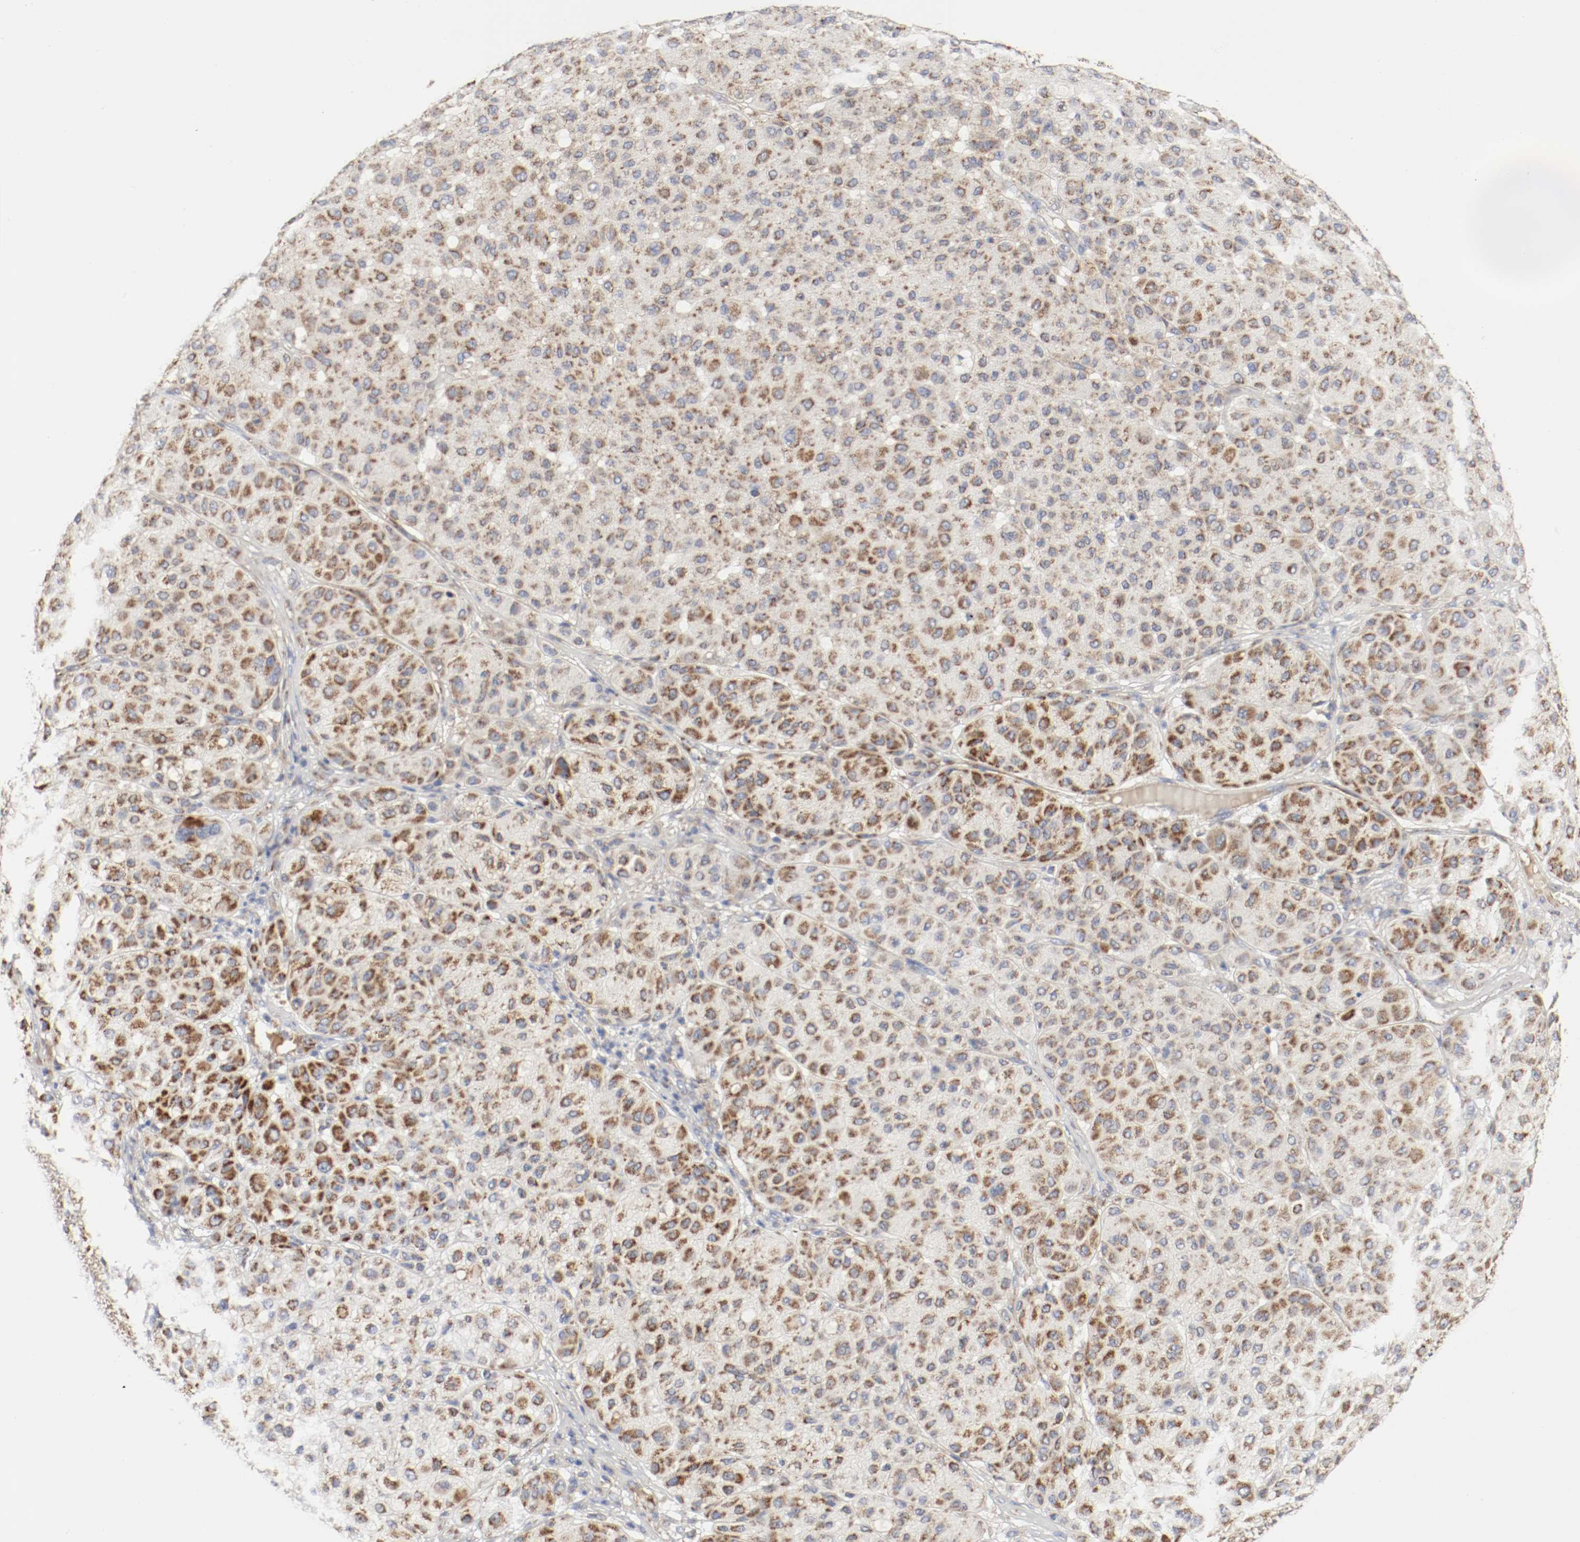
{"staining": {"intensity": "moderate", "quantity": ">75%", "location": "cytoplasmic/membranous"}, "tissue": "melanoma", "cell_type": "Tumor cells", "image_type": "cancer", "snomed": [{"axis": "morphology", "description": "Normal tissue, NOS"}, {"axis": "morphology", "description": "Malignant melanoma, Metastatic site"}, {"axis": "topography", "description": "Skin"}], "caption": "Human malignant melanoma (metastatic site) stained with a brown dye demonstrates moderate cytoplasmic/membranous positive positivity in about >75% of tumor cells.", "gene": "AFG3L2", "patient": {"sex": "male", "age": 41}}